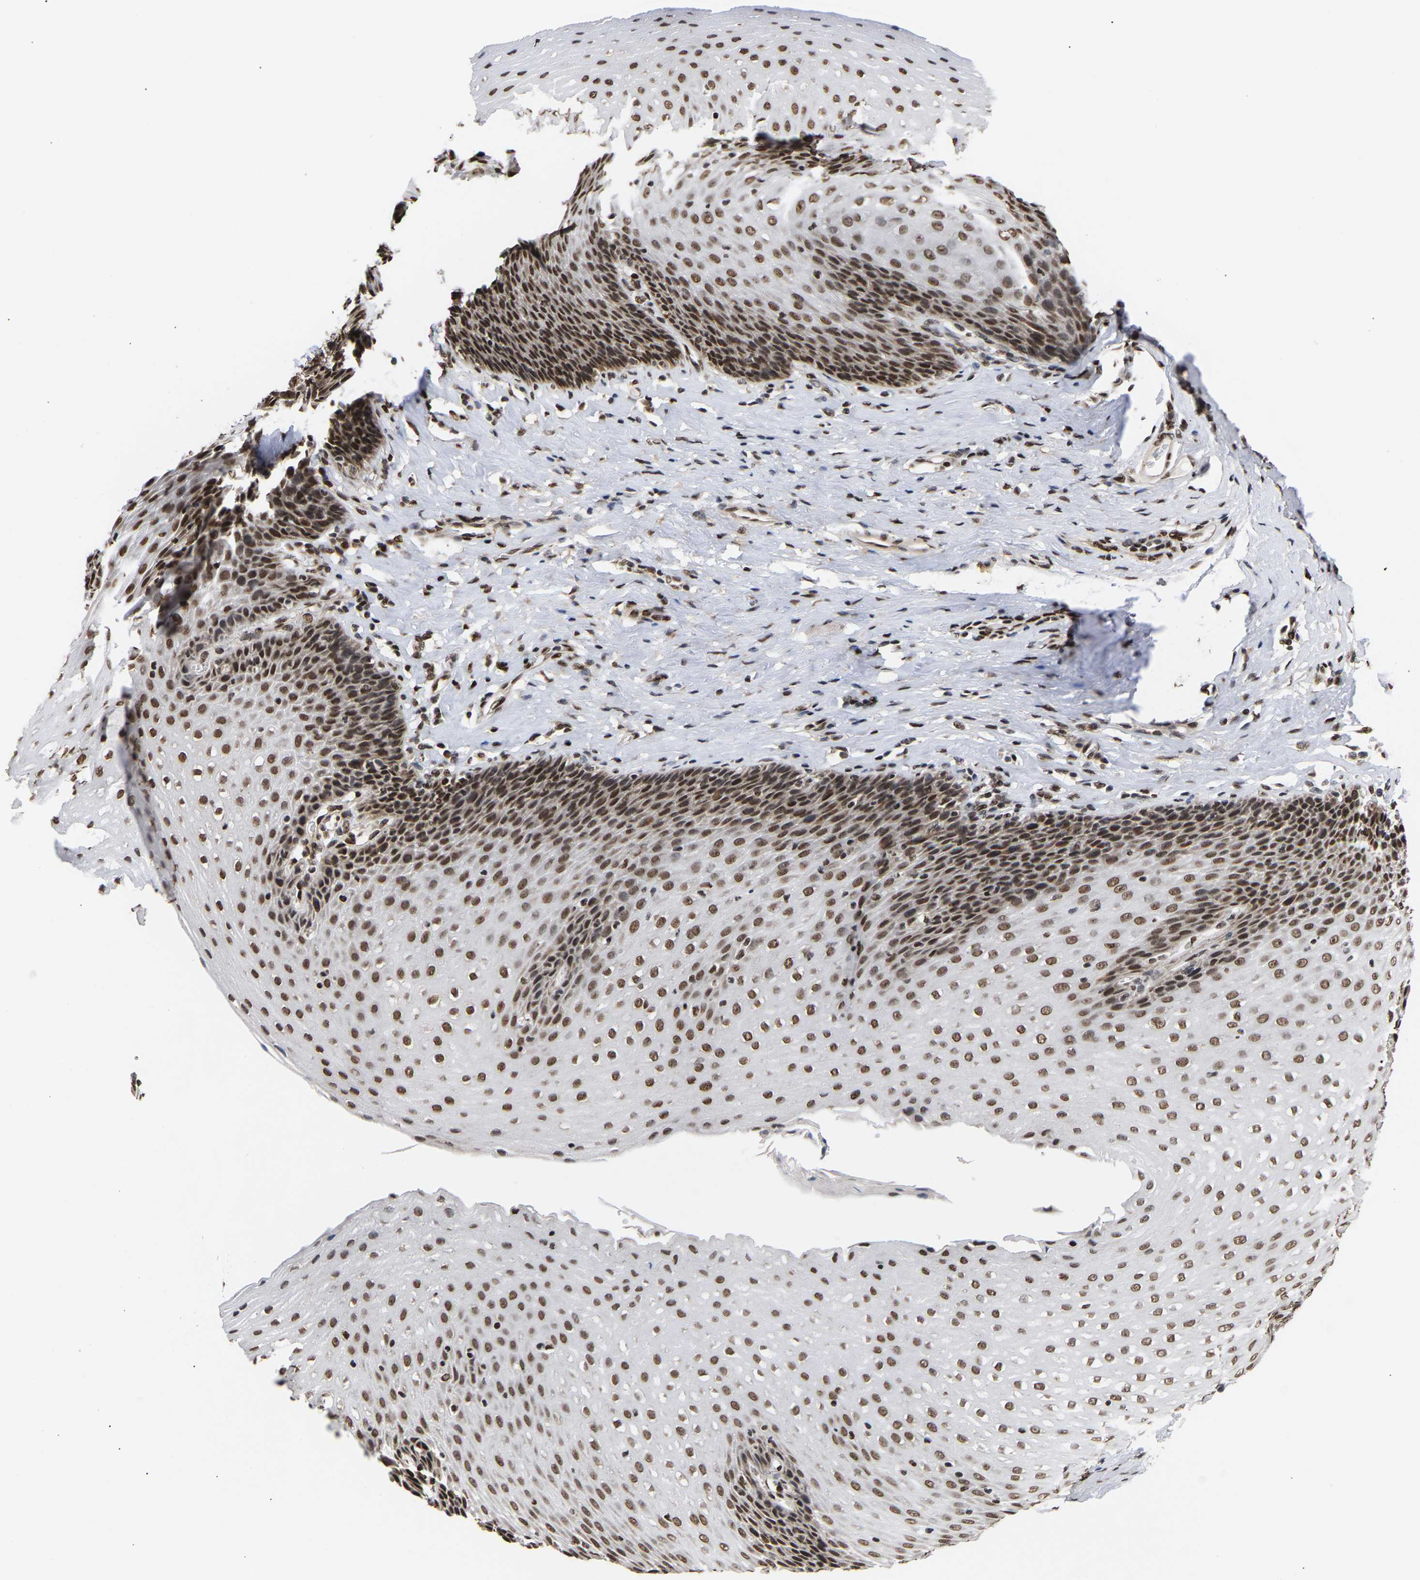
{"staining": {"intensity": "strong", "quantity": ">75%", "location": "nuclear"}, "tissue": "esophagus", "cell_type": "Squamous epithelial cells", "image_type": "normal", "snomed": [{"axis": "morphology", "description": "Normal tissue, NOS"}, {"axis": "topography", "description": "Esophagus"}], "caption": "IHC of benign esophagus shows high levels of strong nuclear positivity in approximately >75% of squamous epithelial cells.", "gene": "PSIP1", "patient": {"sex": "female", "age": 61}}